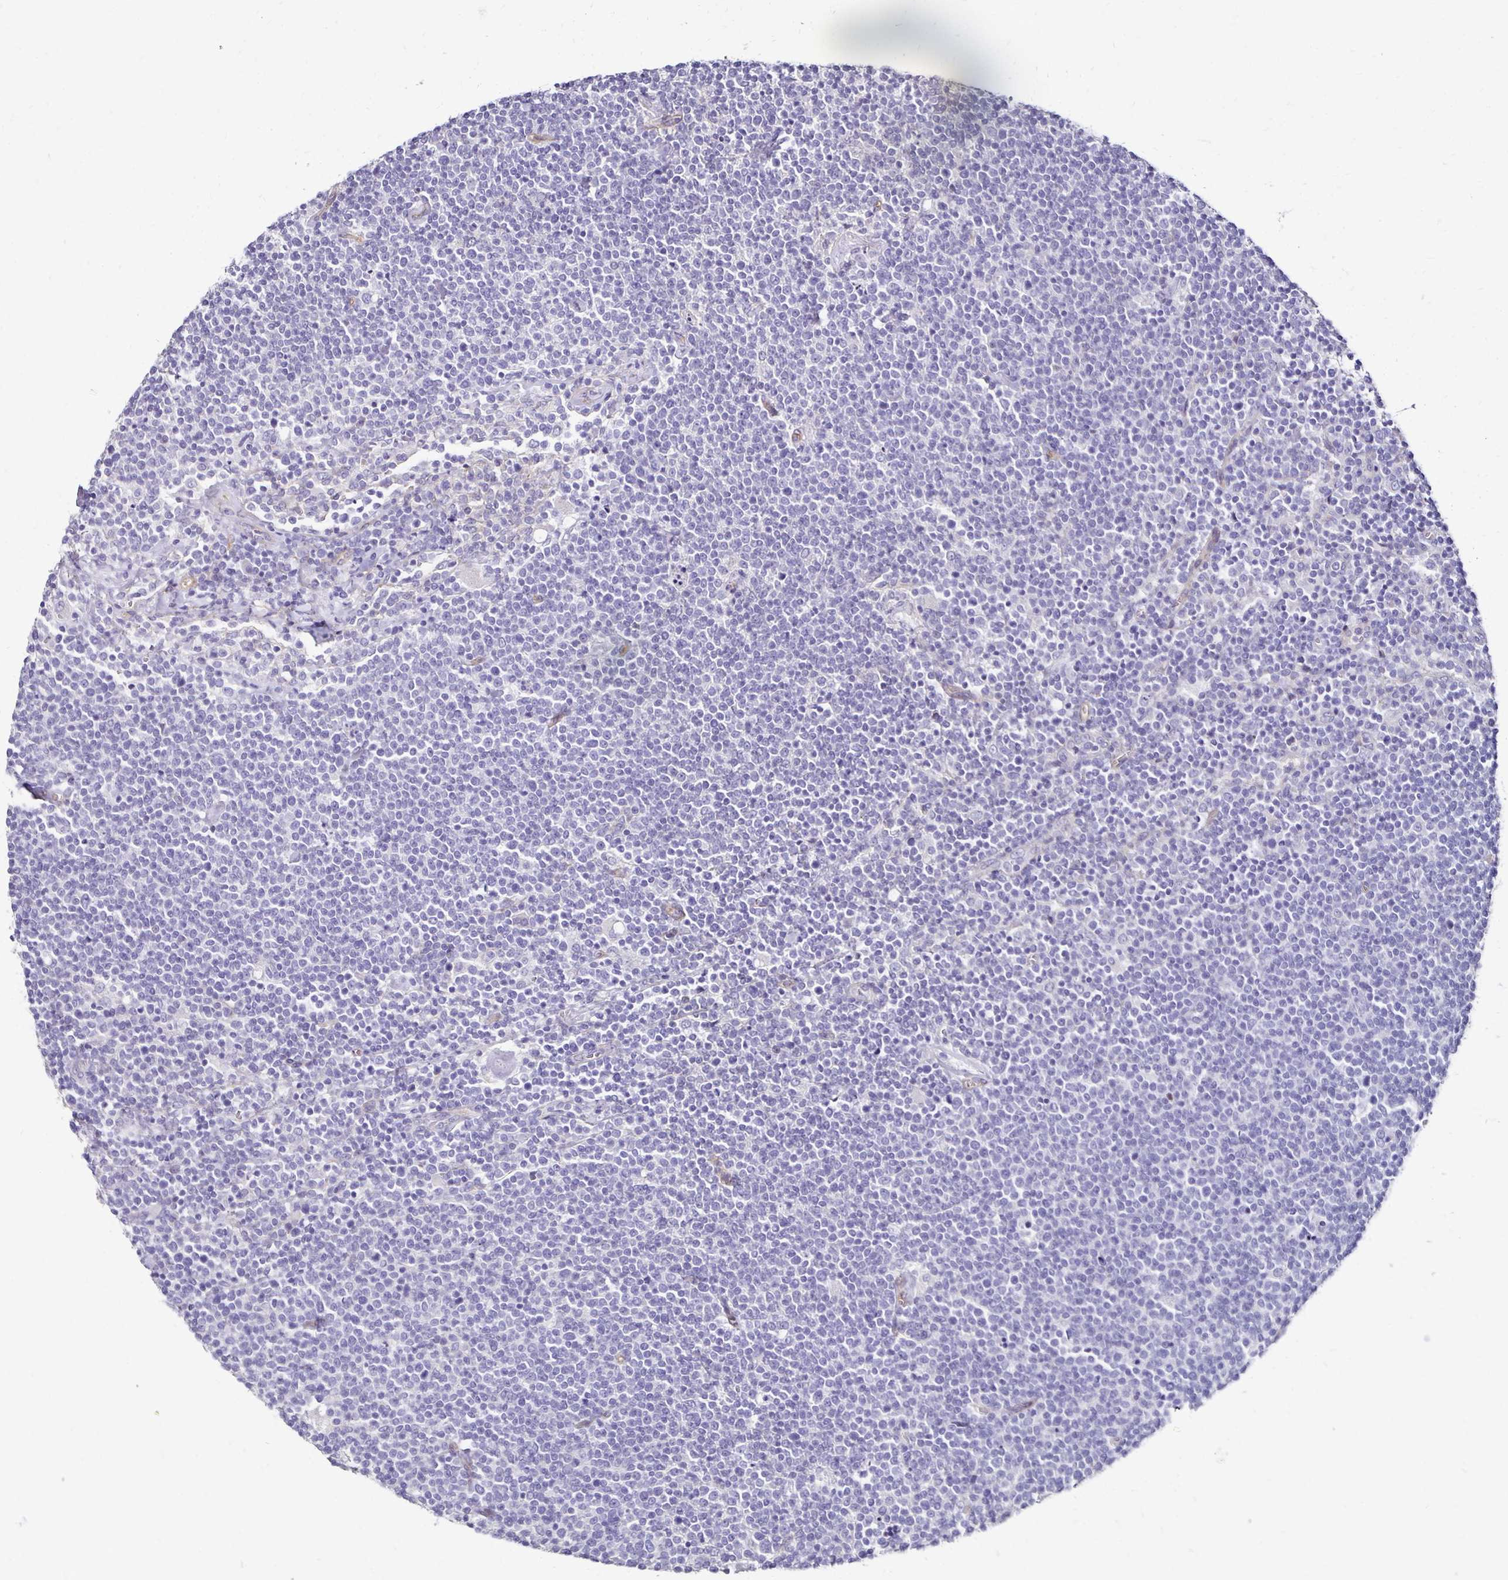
{"staining": {"intensity": "negative", "quantity": "none", "location": "none"}, "tissue": "lymphoma", "cell_type": "Tumor cells", "image_type": "cancer", "snomed": [{"axis": "morphology", "description": "Malignant lymphoma, non-Hodgkin's type, High grade"}, {"axis": "topography", "description": "Lymph node"}], "caption": "Tumor cells show no significant protein positivity in high-grade malignant lymphoma, non-Hodgkin's type.", "gene": "ITGB1", "patient": {"sex": "male", "age": 61}}